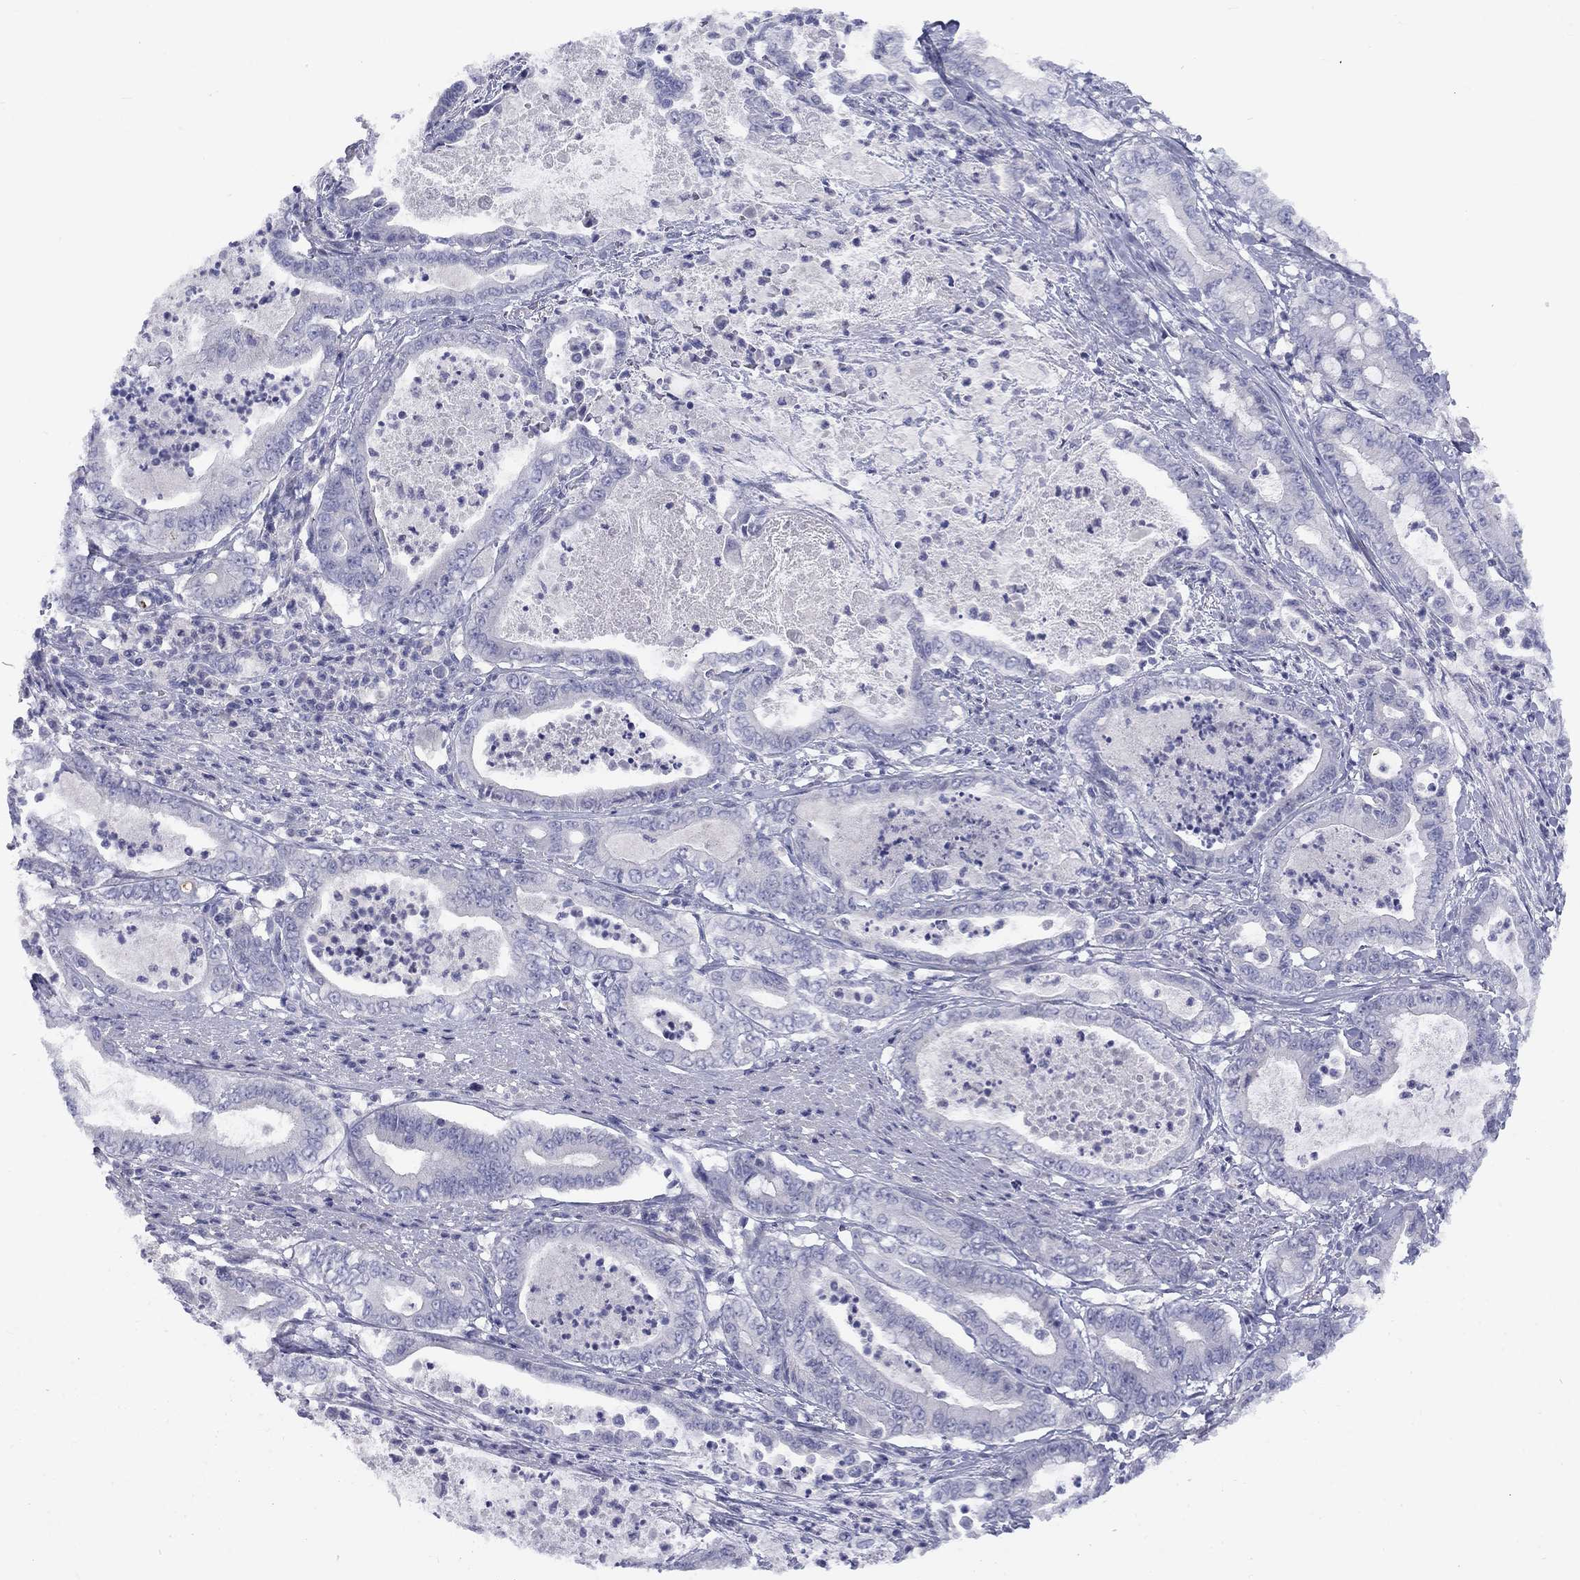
{"staining": {"intensity": "negative", "quantity": "none", "location": "none"}, "tissue": "pancreatic cancer", "cell_type": "Tumor cells", "image_type": "cancer", "snomed": [{"axis": "morphology", "description": "Adenocarcinoma, NOS"}, {"axis": "topography", "description": "Pancreas"}], "caption": "IHC of adenocarcinoma (pancreatic) reveals no staining in tumor cells.", "gene": "CACNA1A", "patient": {"sex": "male", "age": 71}}